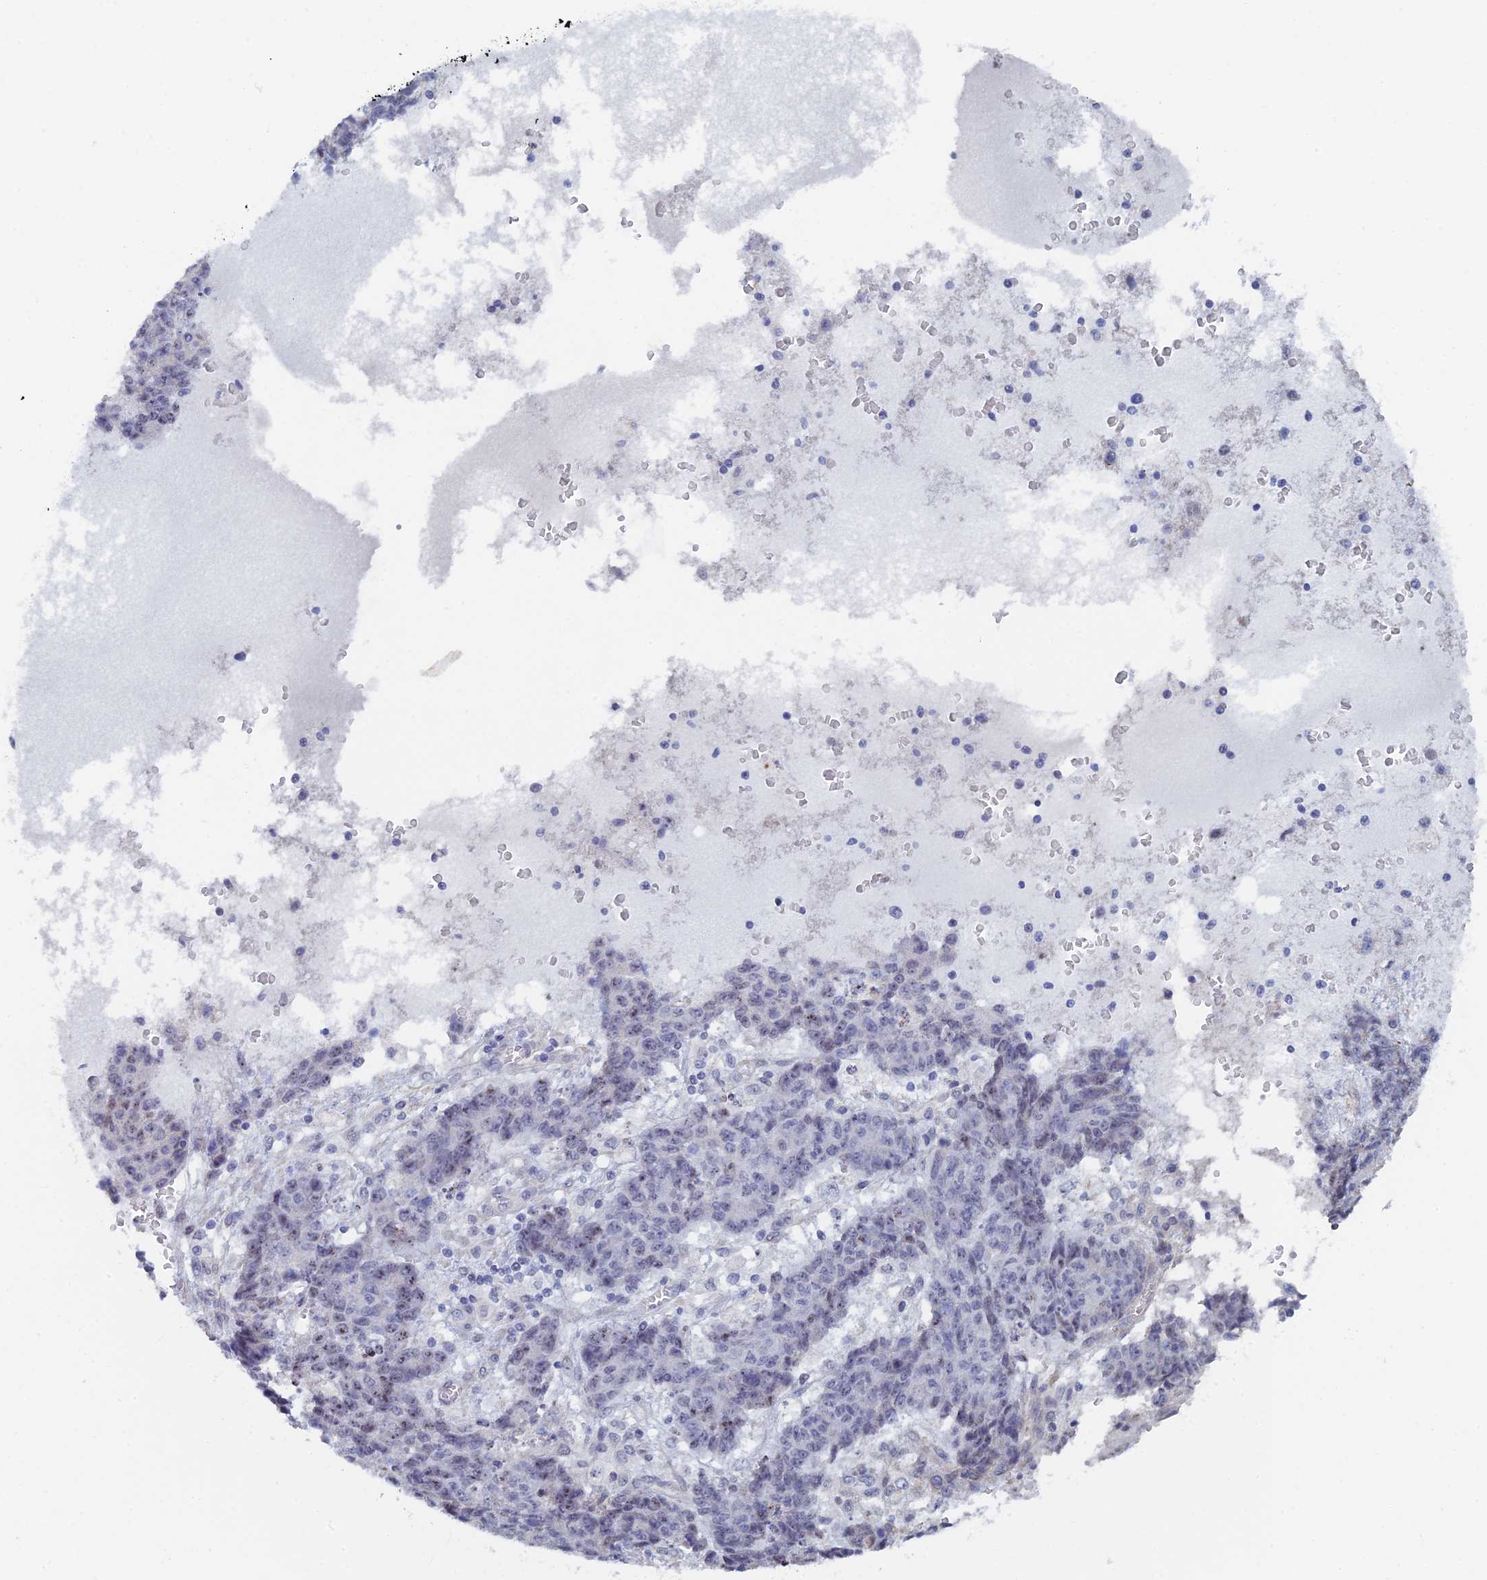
{"staining": {"intensity": "weak", "quantity": "<25%", "location": "nuclear"}, "tissue": "ovarian cancer", "cell_type": "Tumor cells", "image_type": "cancer", "snomed": [{"axis": "morphology", "description": "Carcinoma, endometroid"}, {"axis": "topography", "description": "Ovary"}], "caption": "A histopathology image of human ovarian endometroid carcinoma is negative for staining in tumor cells.", "gene": "GMNC", "patient": {"sex": "female", "age": 42}}